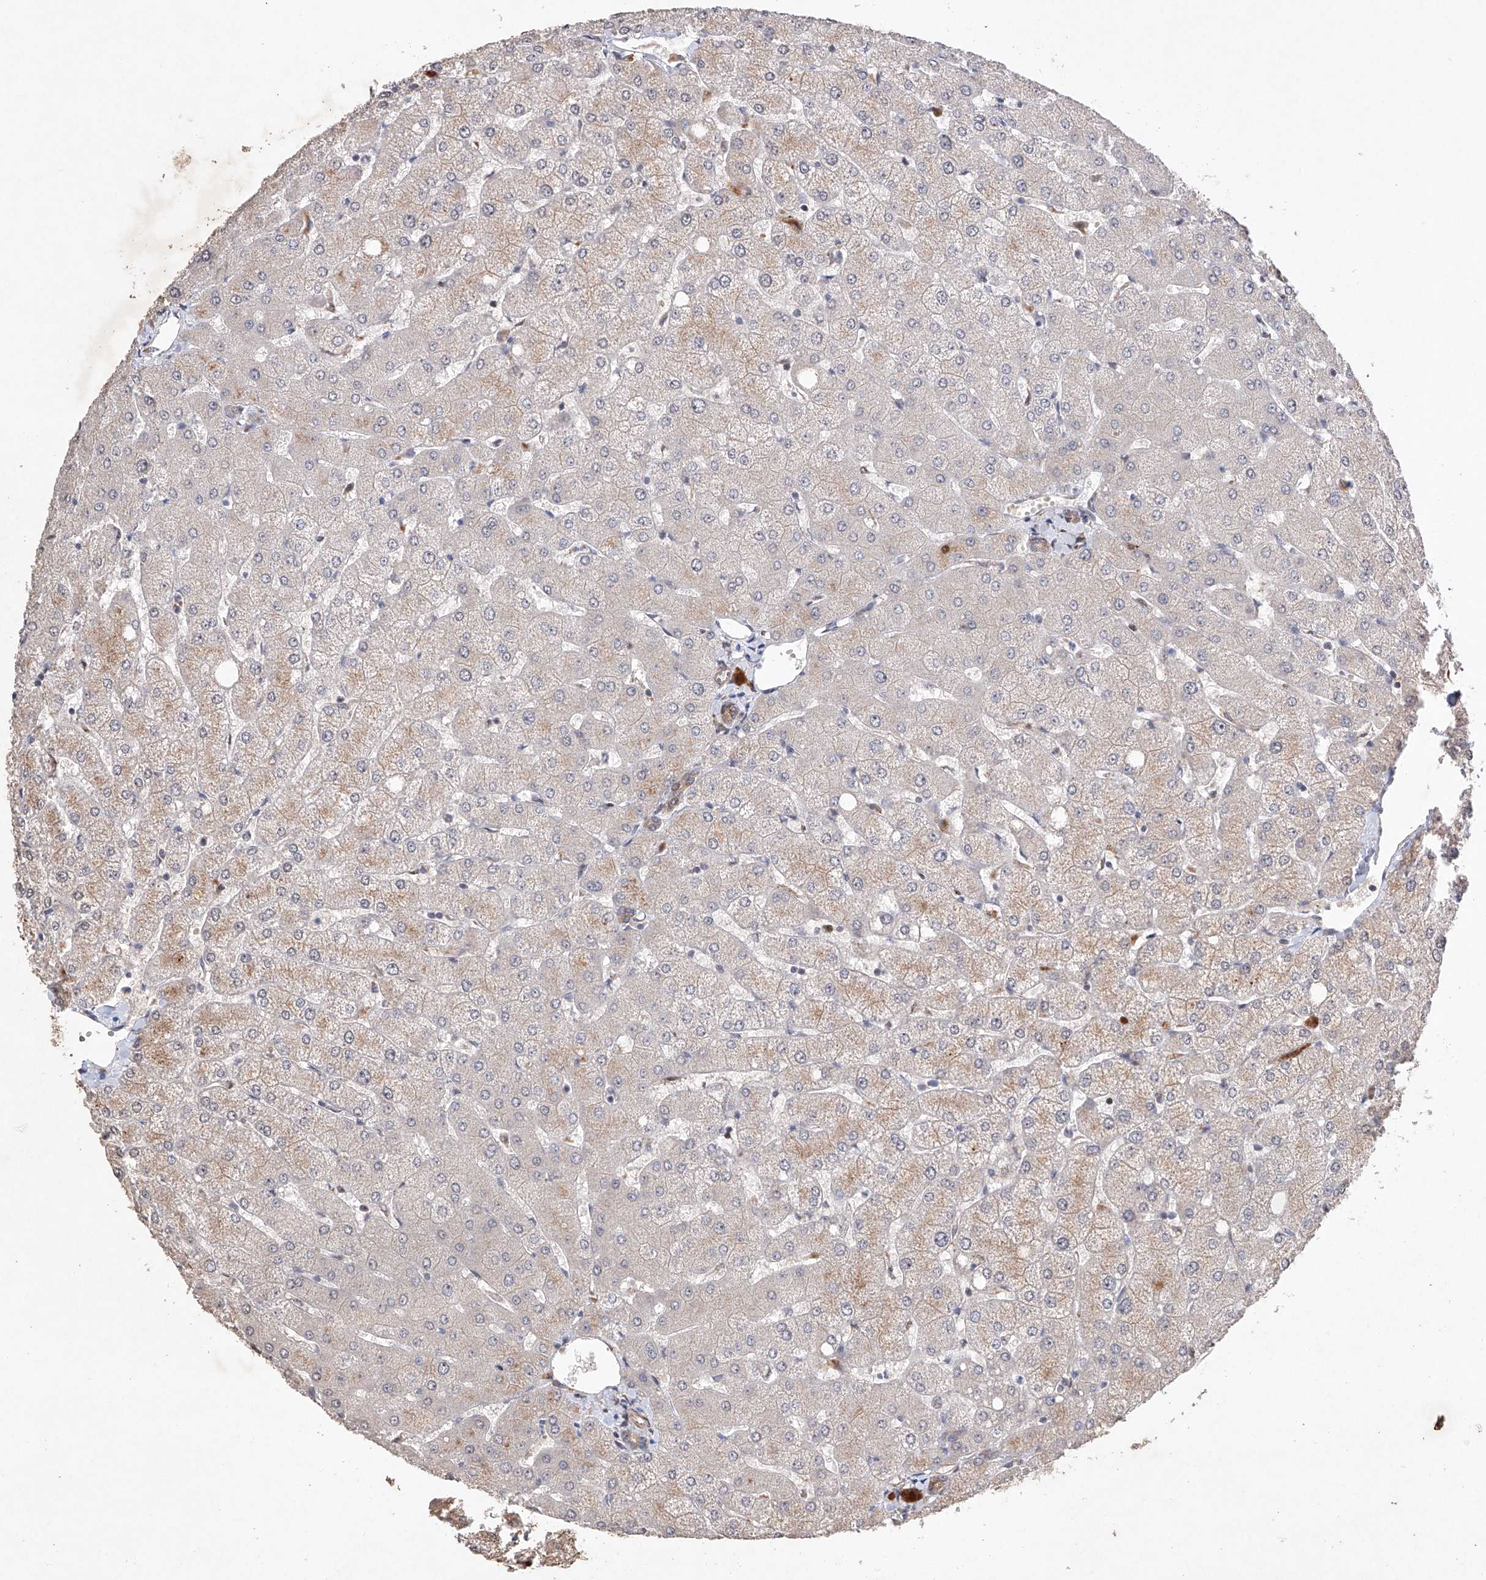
{"staining": {"intensity": "weak", "quantity": "<25%", "location": "cytoplasmic/membranous"}, "tissue": "liver", "cell_type": "Cholangiocytes", "image_type": "normal", "snomed": [{"axis": "morphology", "description": "Normal tissue, NOS"}, {"axis": "topography", "description": "Liver"}], "caption": "The photomicrograph reveals no significant positivity in cholangiocytes of liver. (Brightfield microscopy of DAB immunohistochemistry at high magnification).", "gene": "AFG1L", "patient": {"sex": "female", "age": 54}}